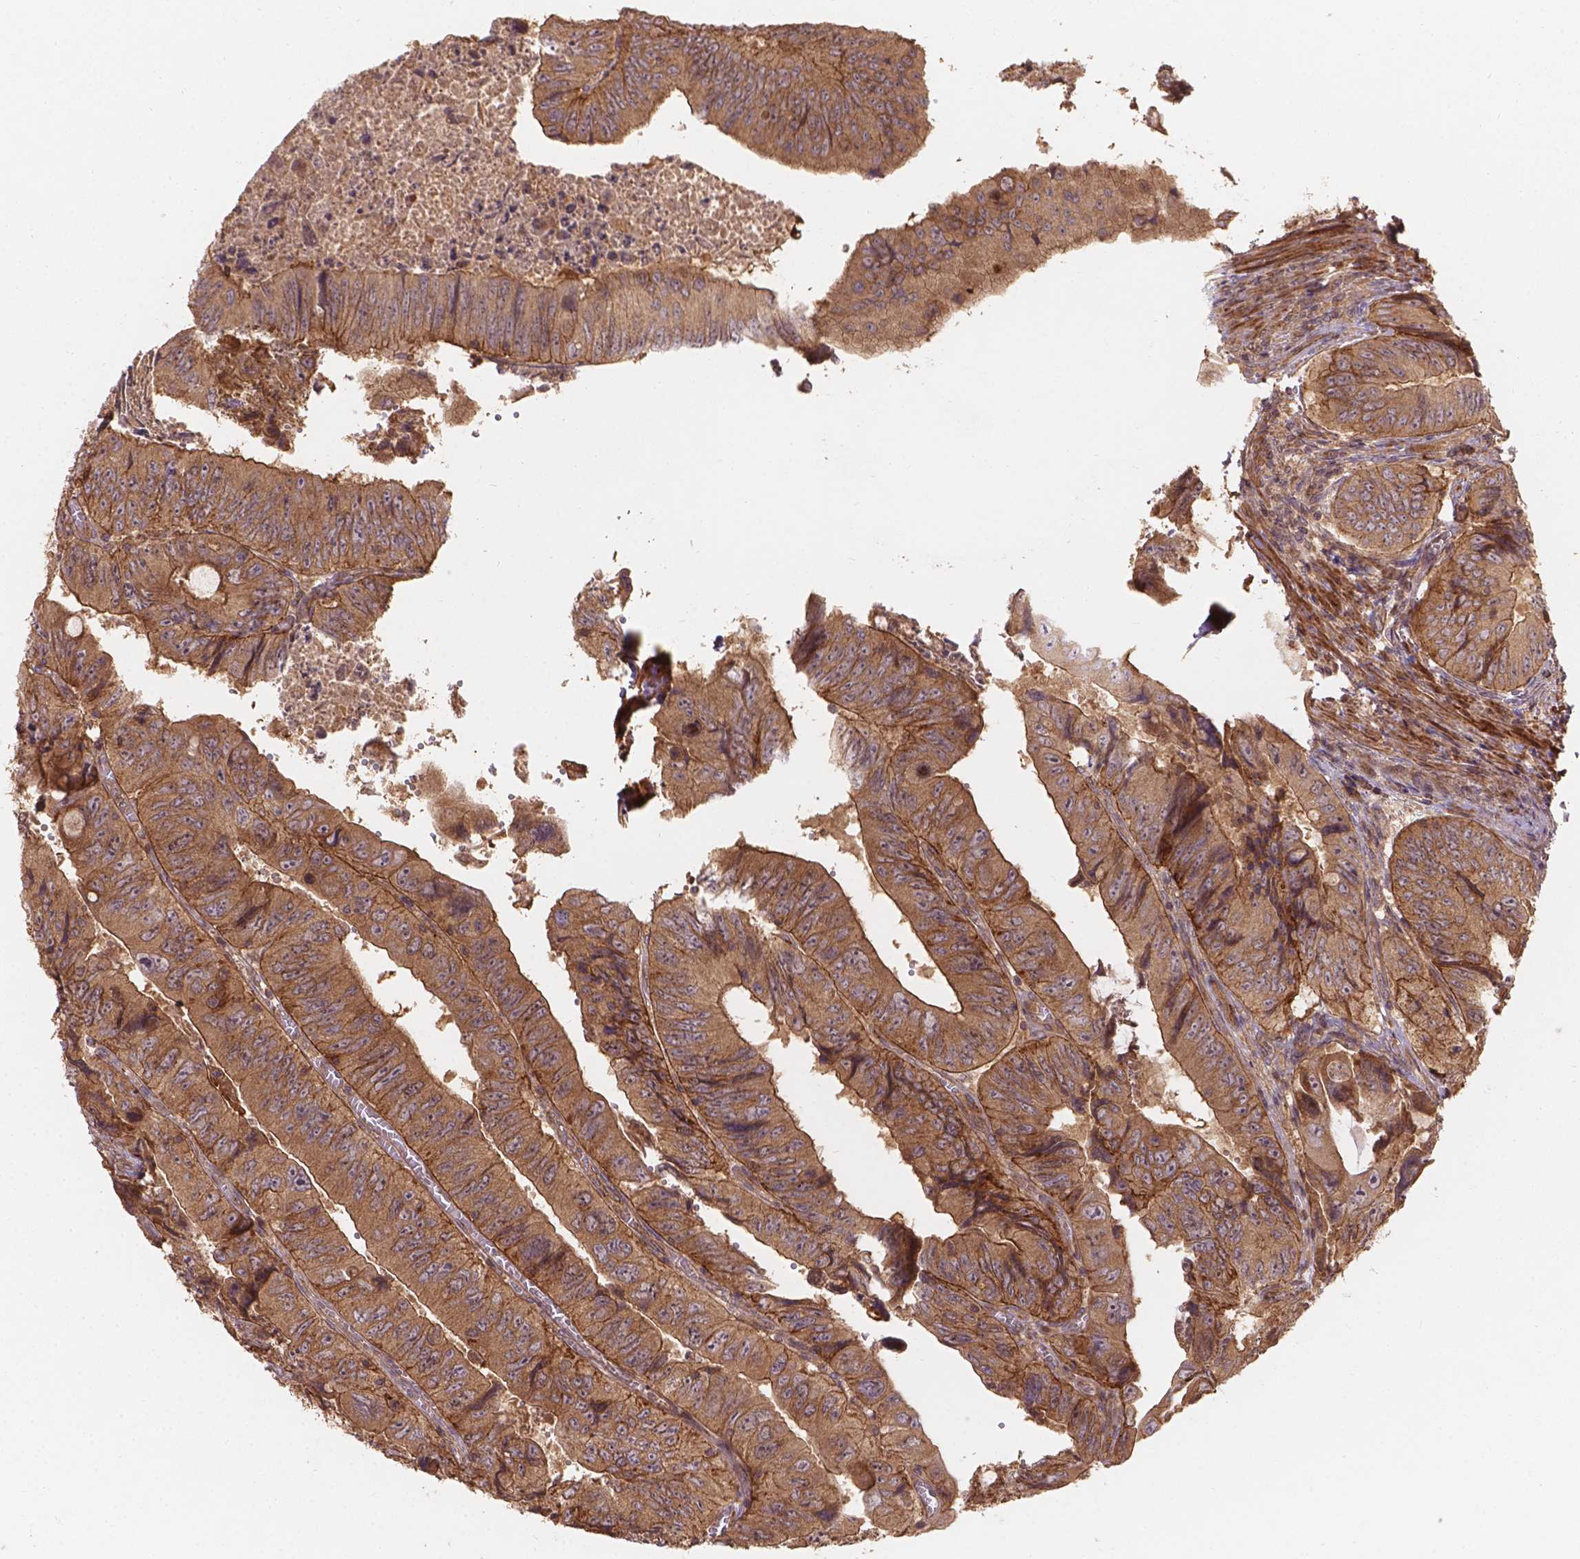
{"staining": {"intensity": "moderate", "quantity": ">75%", "location": "cytoplasmic/membranous"}, "tissue": "colorectal cancer", "cell_type": "Tumor cells", "image_type": "cancer", "snomed": [{"axis": "morphology", "description": "Adenocarcinoma, NOS"}, {"axis": "topography", "description": "Colon"}], "caption": "Human adenocarcinoma (colorectal) stained for a protein (brown) exhibits moderate cytoplasmic/membranous positive staining in about >75% of tumor cells.", "gene": "XPR1", "patient": {"sex": "female", "age": 84}}